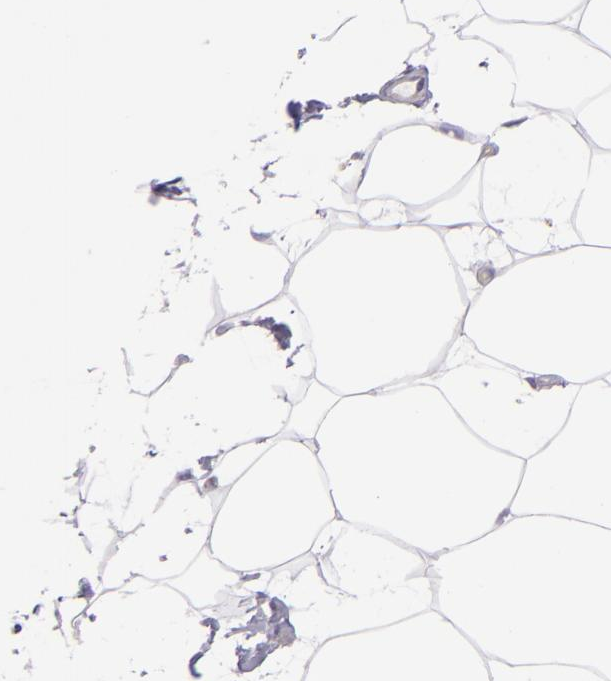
{"staining": {"intensity": "negative", "quantity": "none", "location": "none"}, "tissue": "adipose tissue", "cell_type": "Adipocytes", "image_type": "normal", "snomed": [{"axis": "morphology", "description": "Normal tissue, NOS"}, {"axis": "morphology", "description": "Duct carcinoma"}, {"axis": "topography", "description": "Breast"}, {"axis": "topography", "description": "Adipose tissue"}], "caption": "High magnification brightfield microscopy of normal adipose tissue stained with DAB (brown) and counterstained with hematoxylin (blue): adipocytes show no significant staining.", "gene": "HSPD1", "patient": {"sex": "female", "age": 37}}